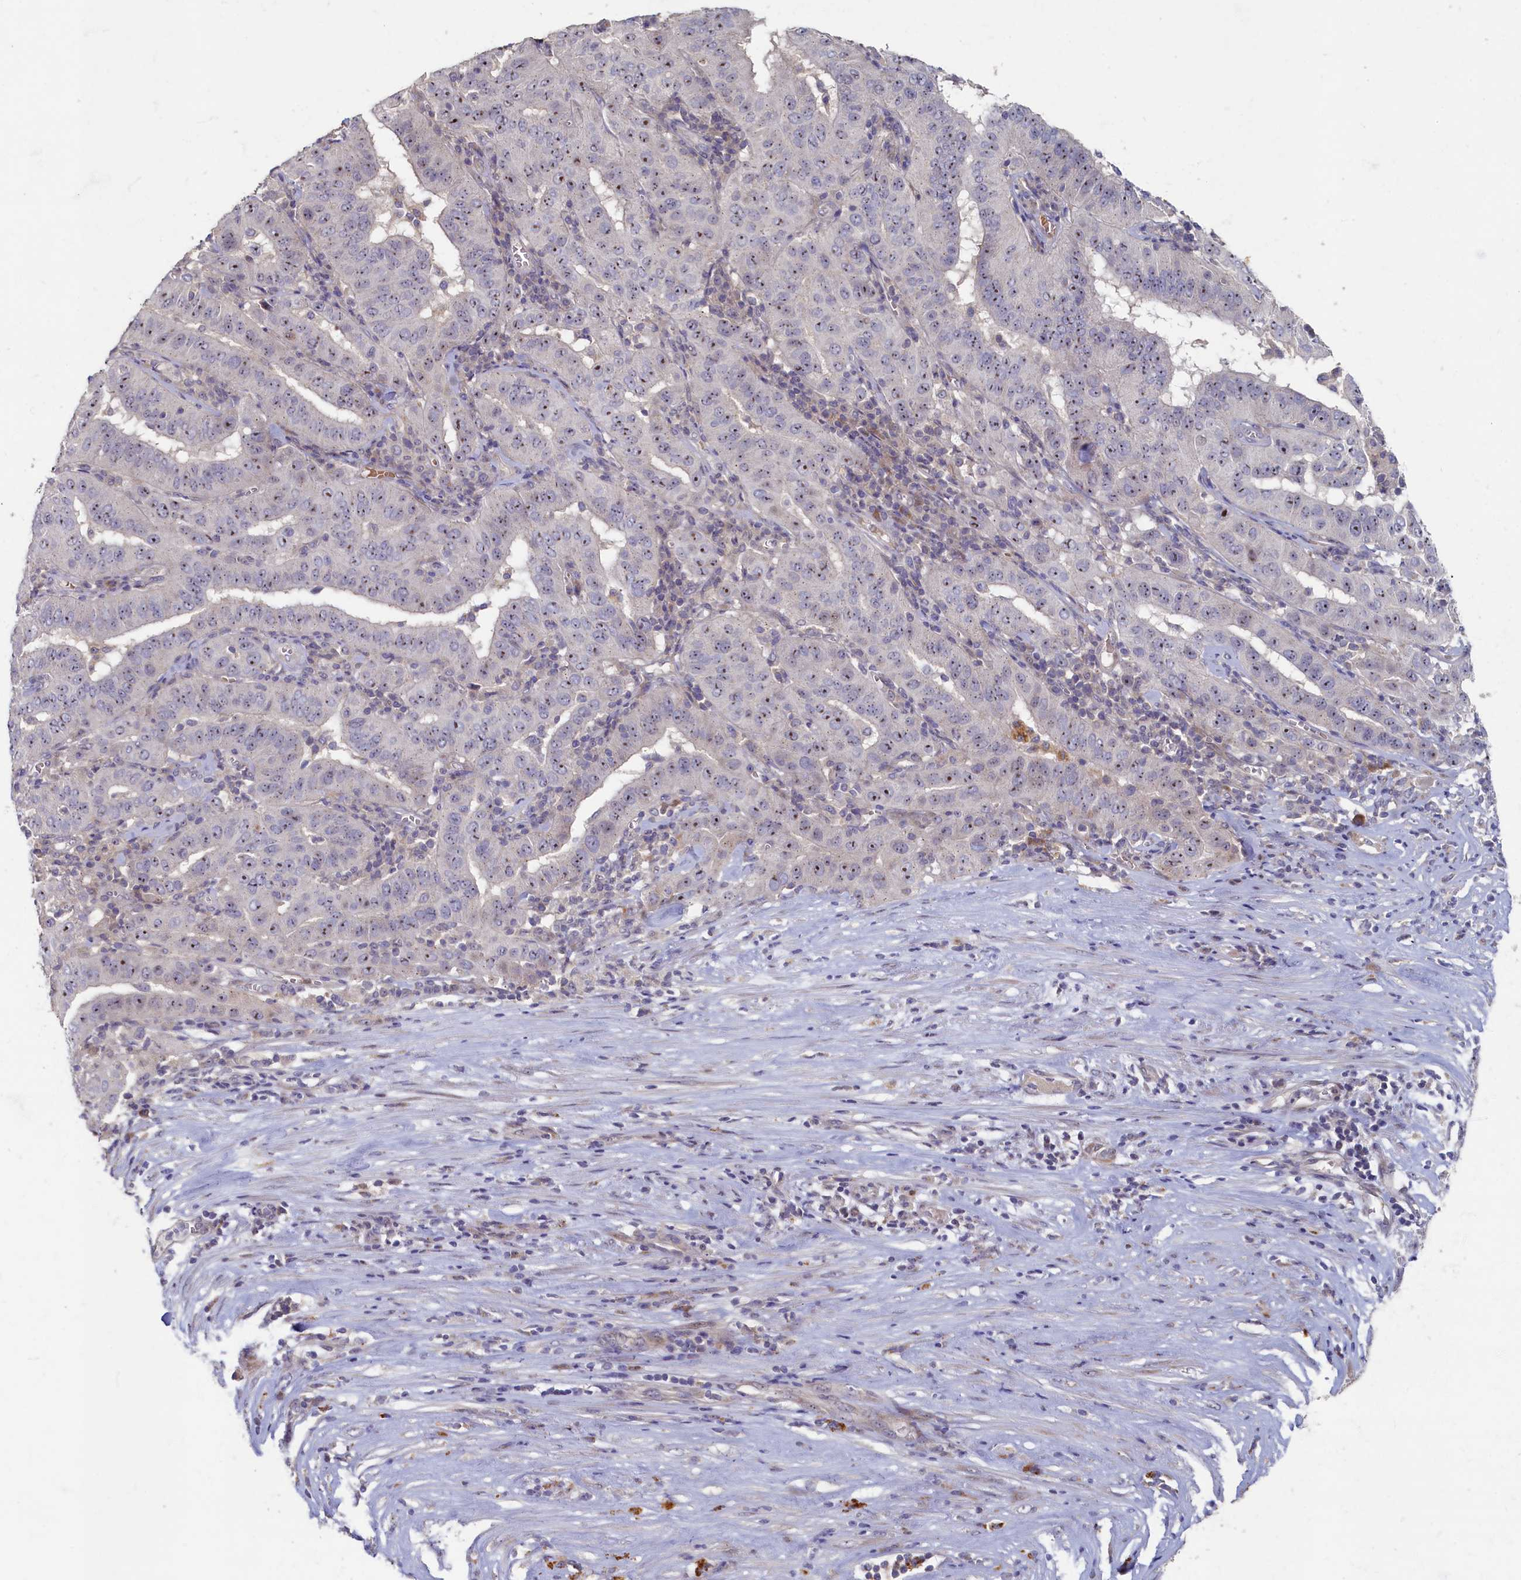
{"staining": {"intensity": "moderate", "quantity": "25%-75%", "location": "nuclear"}, "tissue": "pancreatic cancer", "cell_type": "Tumor cells", "image_type": "cancer", "snomed": [{"axis": "morphology", "description": "Adenocarcinoma, NOS"}, {"axis": "topography", "description": "Pancreas"}], "caption": "This is a histology image of immunohistochemistry (IHC) staining of pancreatic cancer (adenocarcinoma), which shows moderate staining in the nuclear of tumor cells.", "gene": "HUNK", "patient": {"sex": "male", "age": 63}}